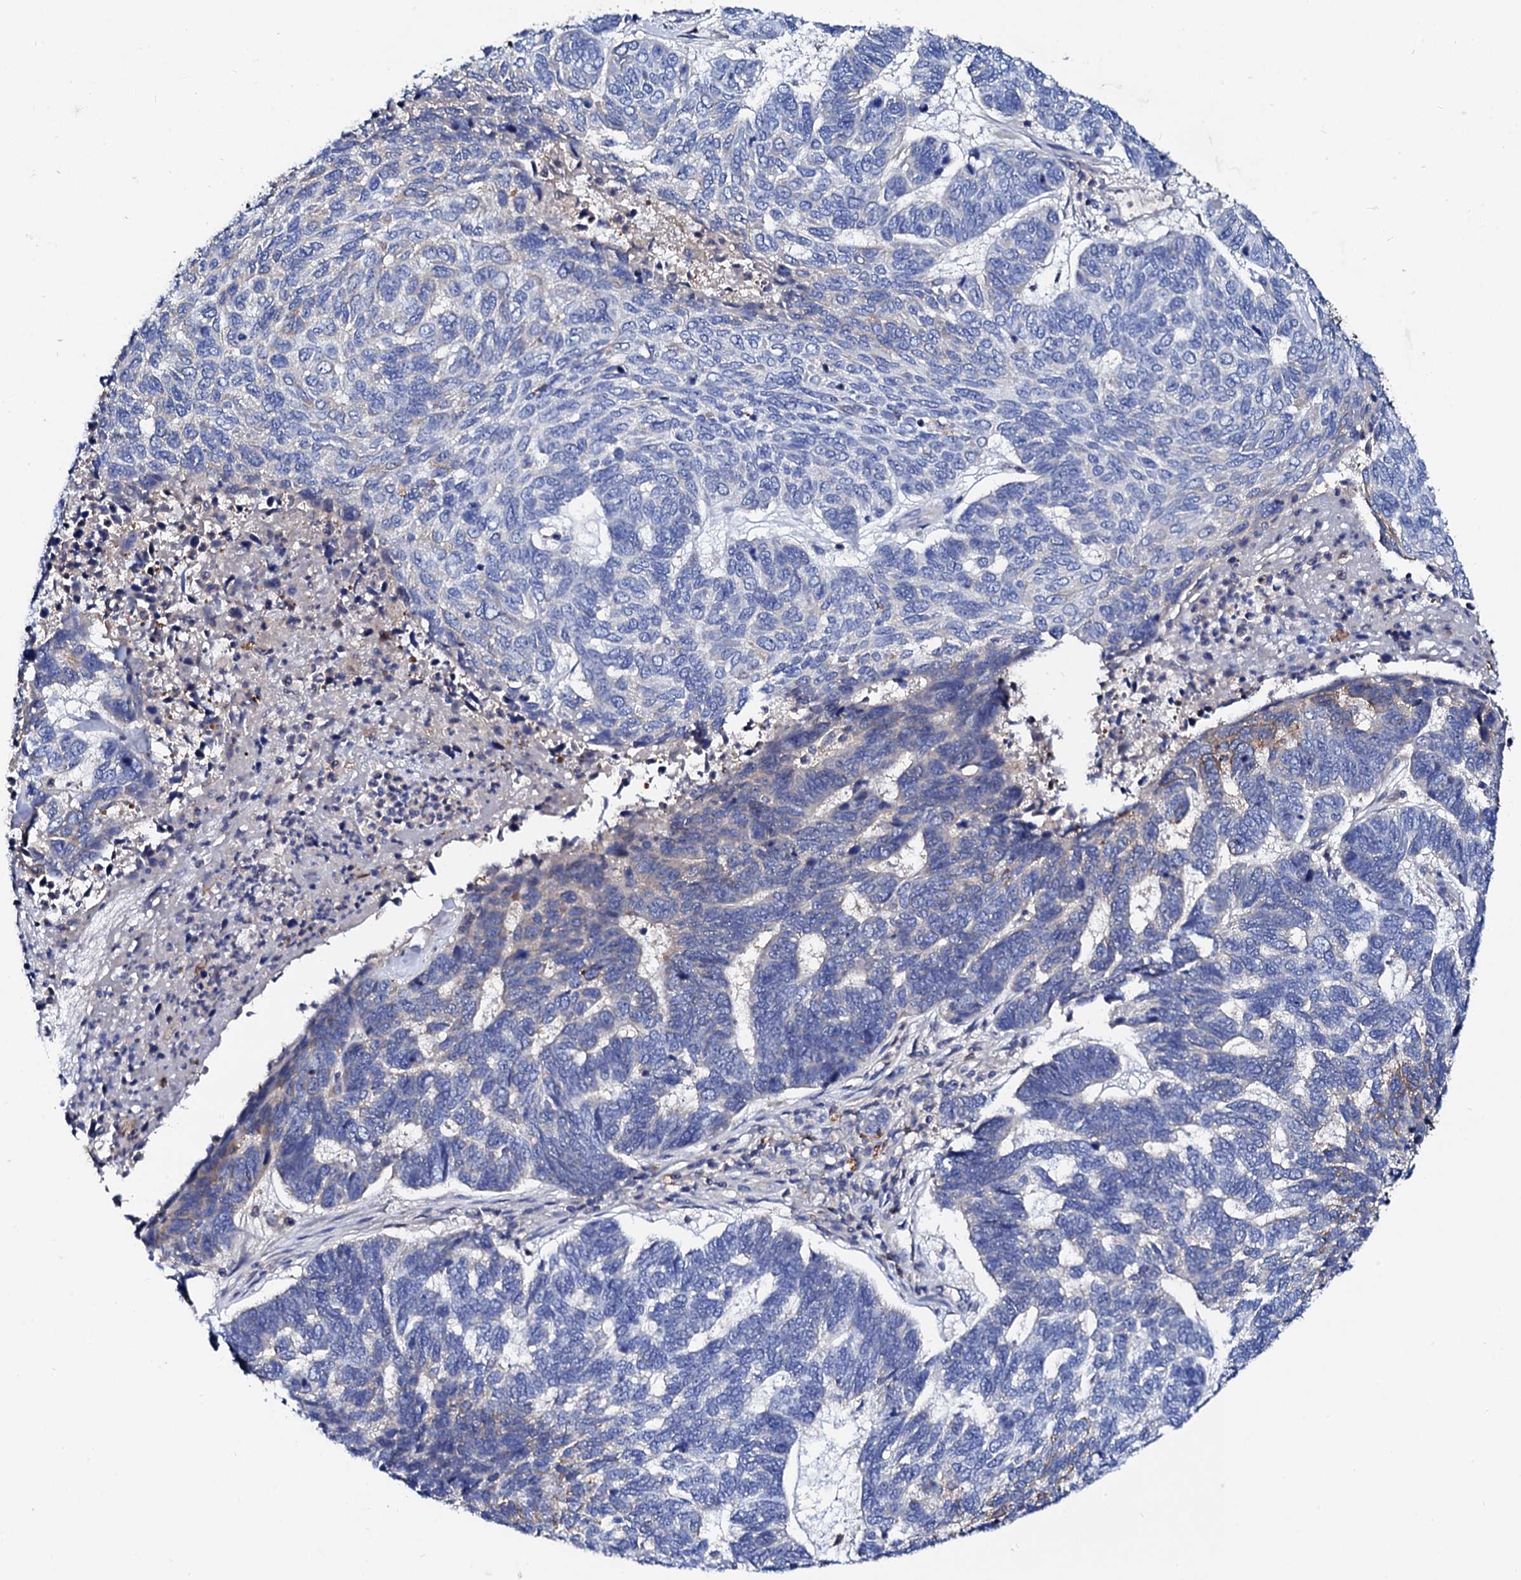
{"staining": {"intensity": "negative", "quantity": "none", "location": "none"}, "tissue": "skin cancer", "cell_type": "Tumor cells", "image_type": "cancer", "snomed": [{"axis": "morphology", "description": "Basal cell carcinoma"}, {"axis": "topography", "description": "Skin"}], "caption": "The IHC photomicrograph has no significant positivity in tumor cells of basal cell carcinoma (skin) tissue.", "gene": "GLB1L3", "patient": {"sex": "female", "age": 65}}